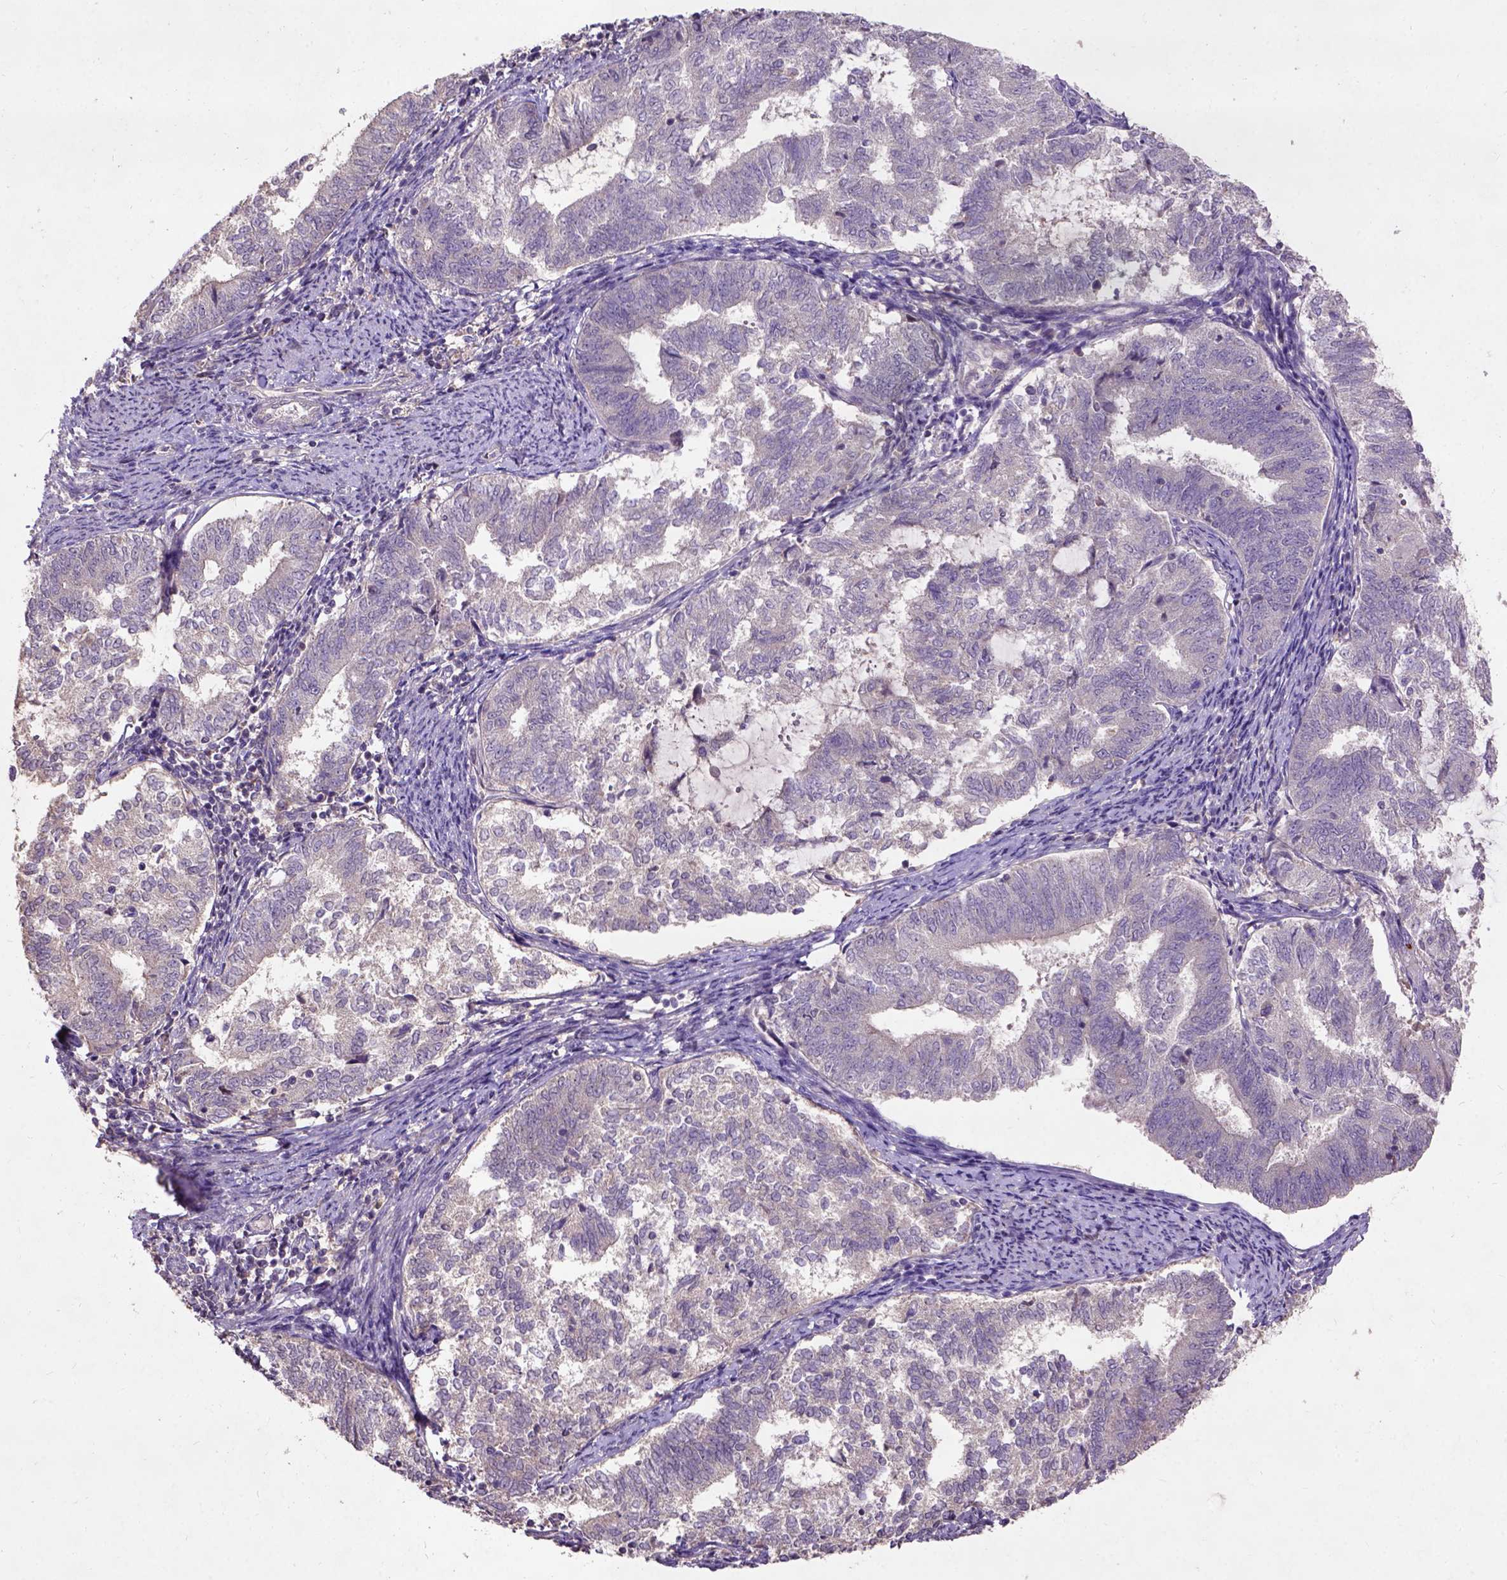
{"staining": {"intensity": "negative", "quantity": "none", "location": "none"}, "tissue": "endometrial cancer", "cell_type": "Tumor cells", "image_type": "cancer", "snomed": [{"axis": "morphology", "description": "Adenocarcinoma, NOS"}, {"axis": "topography", "description": "Endometrium"}], "caption": "Immunohistochemical staining of adenocarcinoma (endometrial) demonstrates no significant positivity in tumor cells.", "gene": "KBTBD8", "patient": {"sex": "female", "age": 65}}